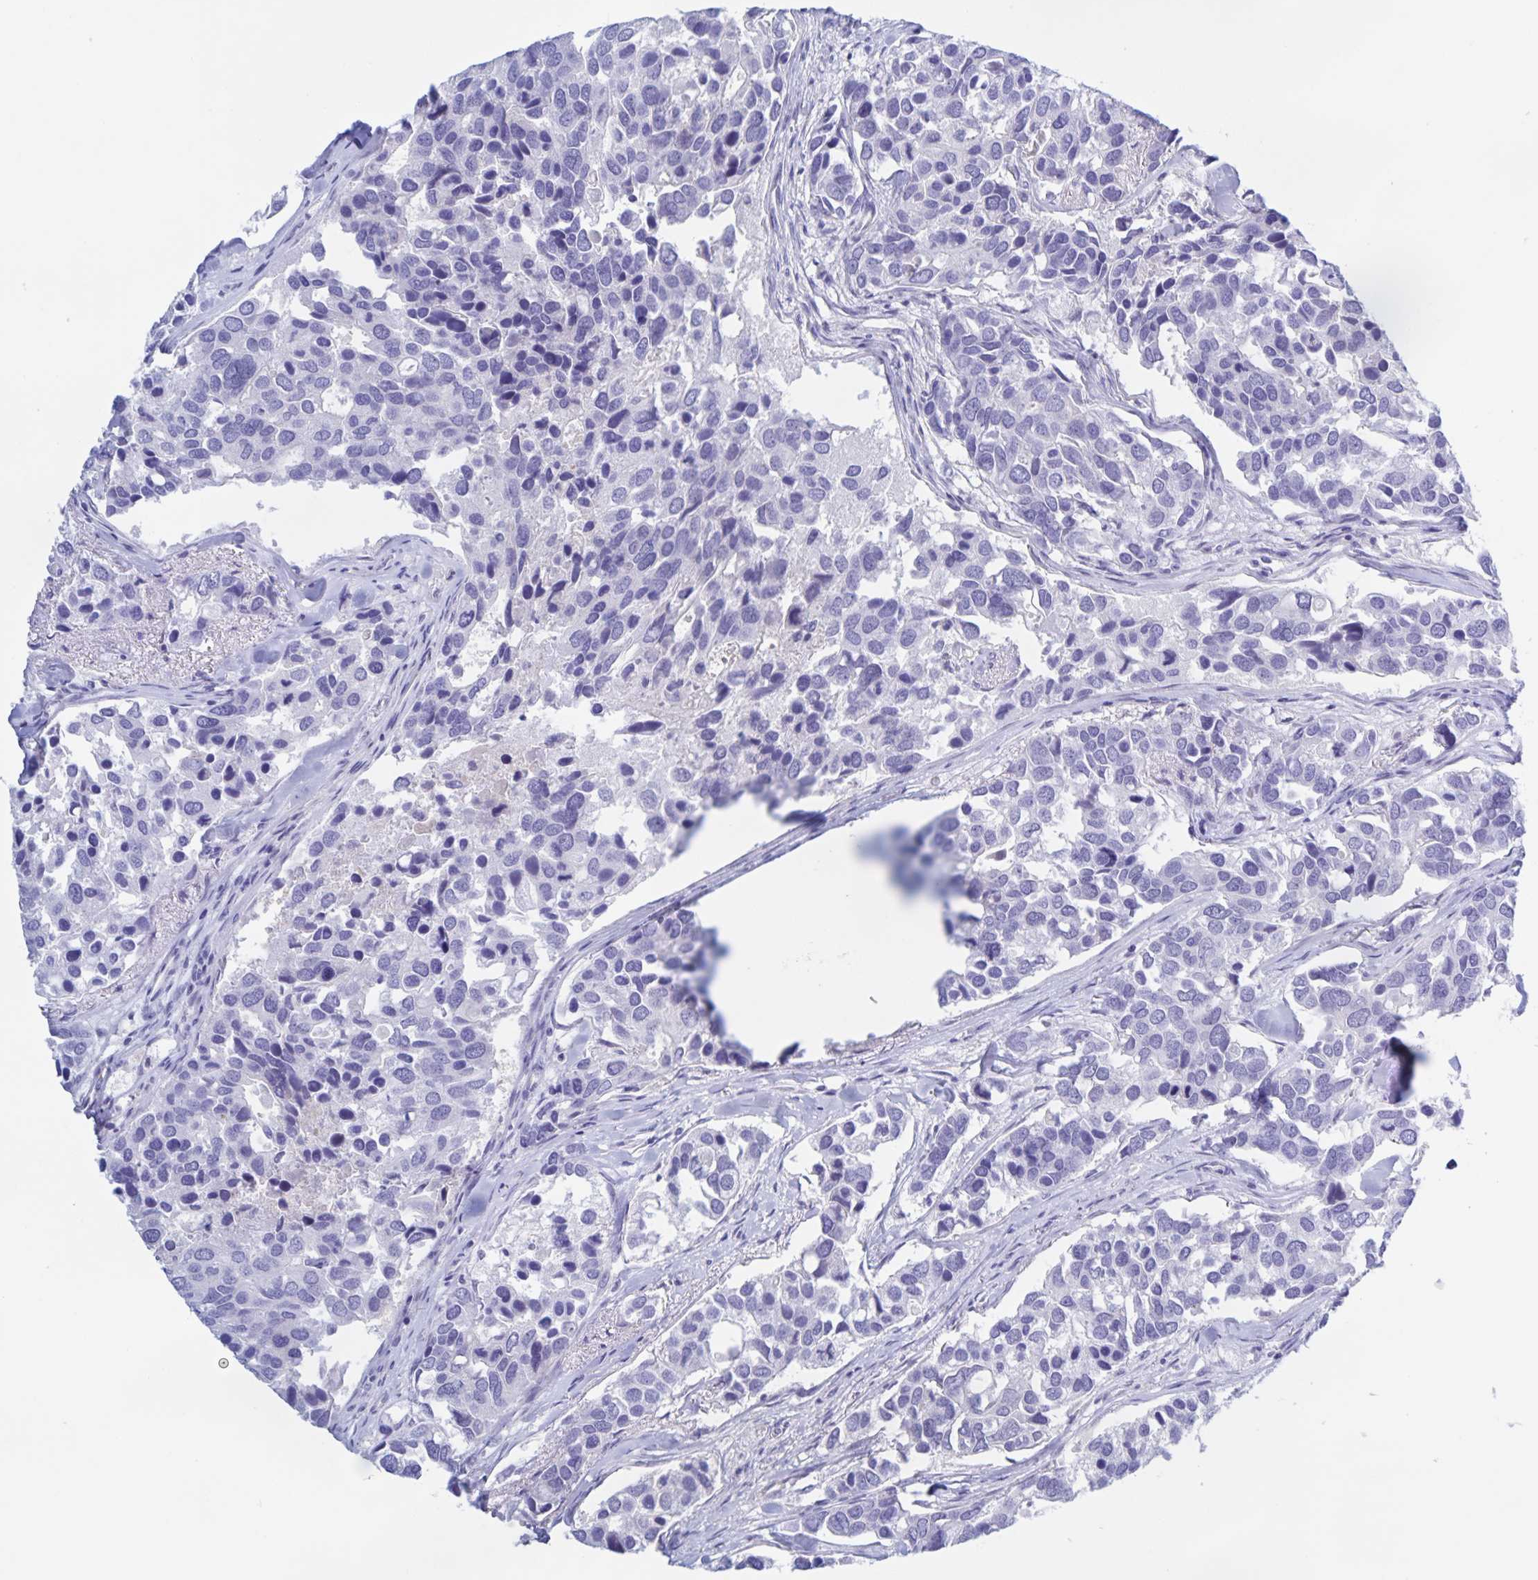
{"staining": {"intensity": "negative", "quantity": "none", "location": "none"}, "tissue": "breast cancer", "cell_type": "Tumor cells", "image_type": "cancer", "snomed": [{"axis": "morphology", "description": "Duct carcinoma"}, {"axis": "topography", "description": "Breast"}], "caption": "This is an immunohistochemistry image of breast cancer. There is no positivity in tumor cells.", "gene": "CATSPER4", "patient": {"sex": "female", "age": 83}}